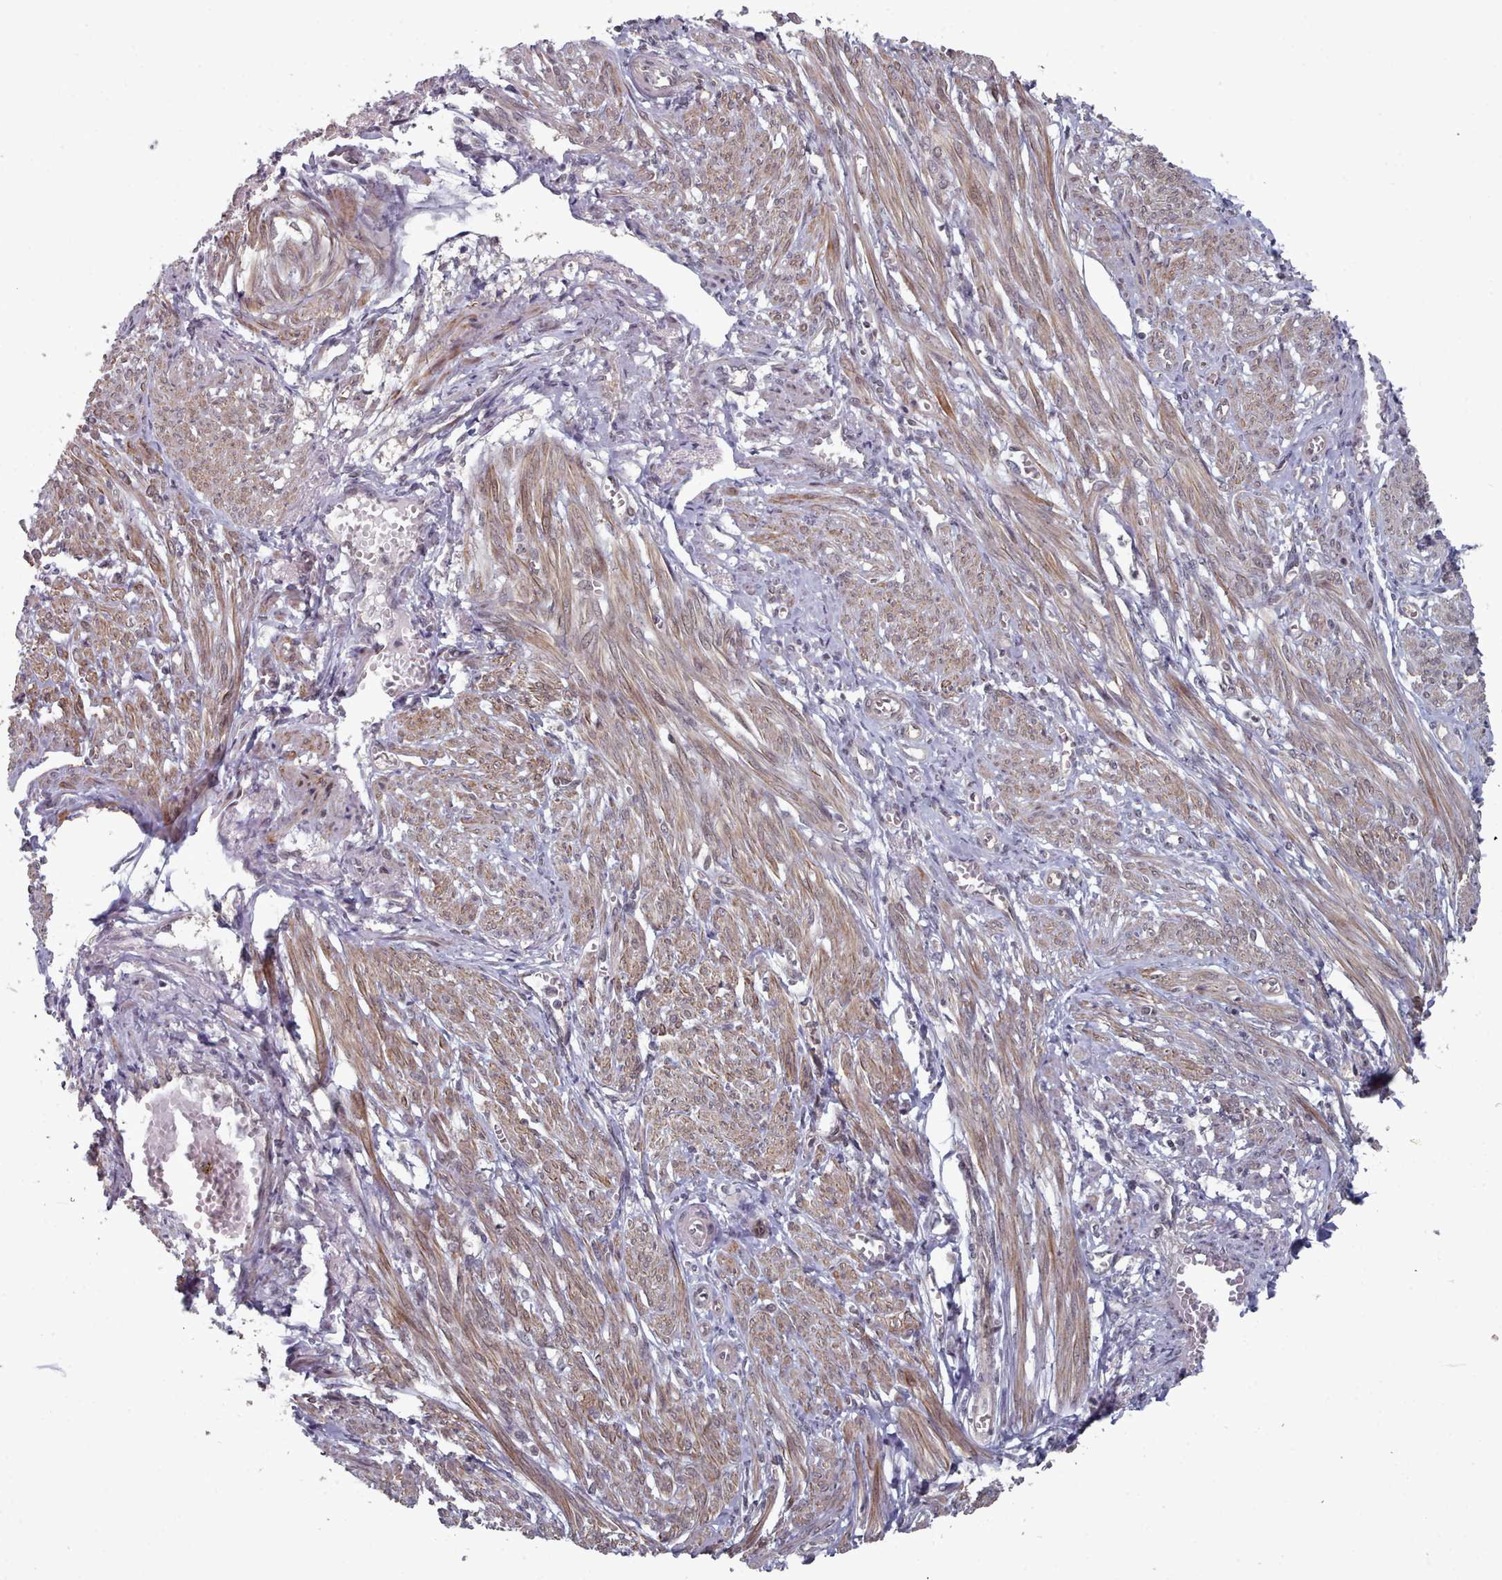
{"staining": {"intensity": "moderate", "quantity": ">75%", "location": "cytoplasmic/membranous"}, "tissue": "smooth muscle", "cell_type": "Smooth muscle cells", "image_type": "normal", "snomed": [{"axis": "morphology", "description": "Normal tissue, NOS"}, {"axis": "topography", "description": "Smooth muscle"}], "caption": "IHC staining of benign smooth muscle, which demonstrates medium levels of moderate cytoplasmic/membranous staining in about >75% of smooth muscle cells indicating moderate cytoplasmic/membranous protein positivity. The staining was performed using DAB (brown) for protein detection and nuclei were counterstained in hematoxylin (blue).", "gene": "HYAL3", "patient": {"sex": "female", "age": 39}}